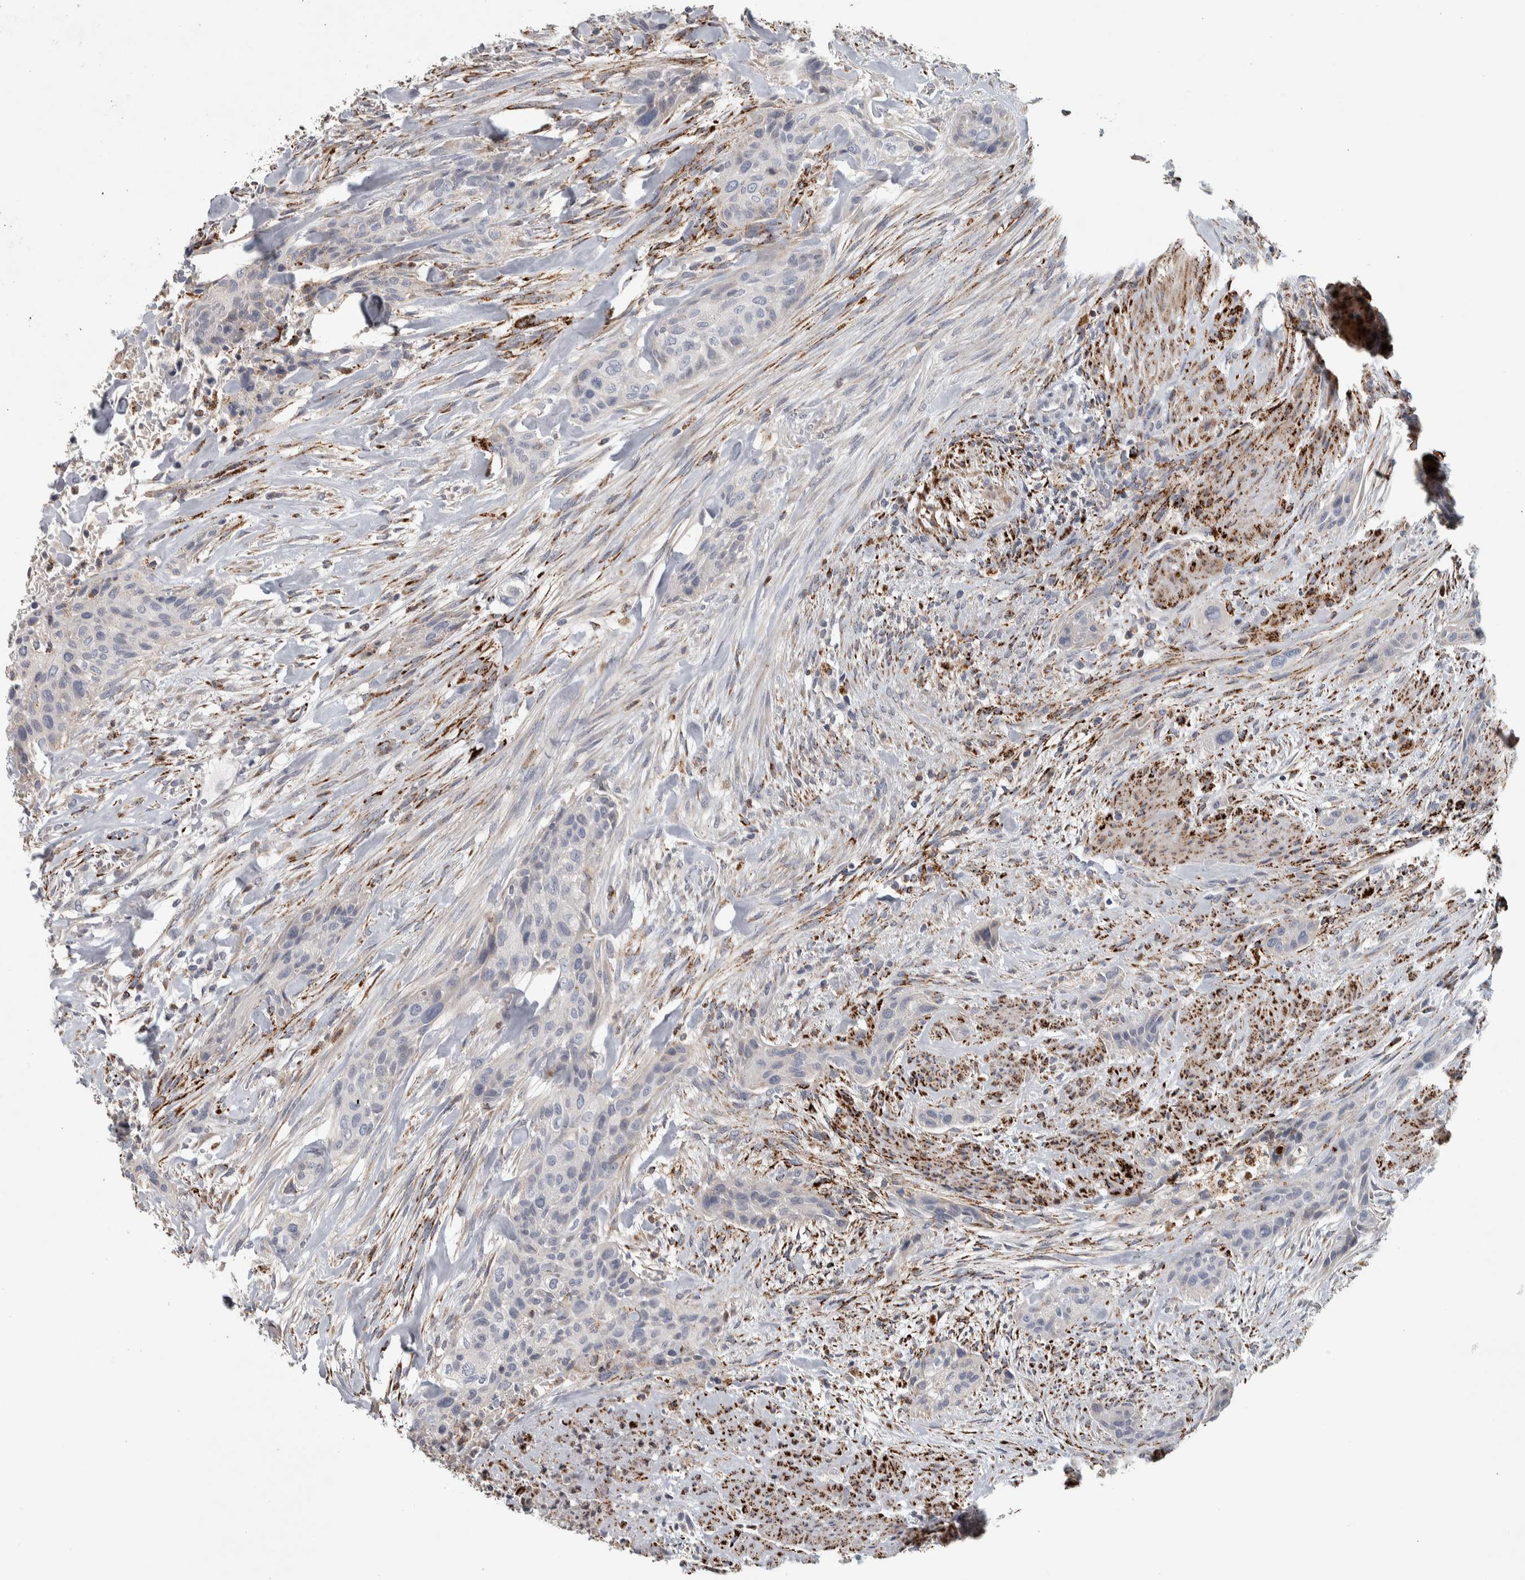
{"staining": {"intensity": "negative", "quantity": "none", "location": "none"}, "tissue": "urothelial cancer", "cell_type": "Tumor cells", "image_type": "cancer", "snomed": [{"axis": "morphology", "description": "Urothelial carcinoma, High grade"}, {"axis": "topography", "description": "Urinary bladder"}], "caption": "There is no significant staining in tumor cells of urothelial cancer. (Brightfield microscopy of DAB (3,3'-diaminobenzidine) IHC at high magnification).", "gene": "FAM78A", "patient": {"sex": "male", "age": 35}}